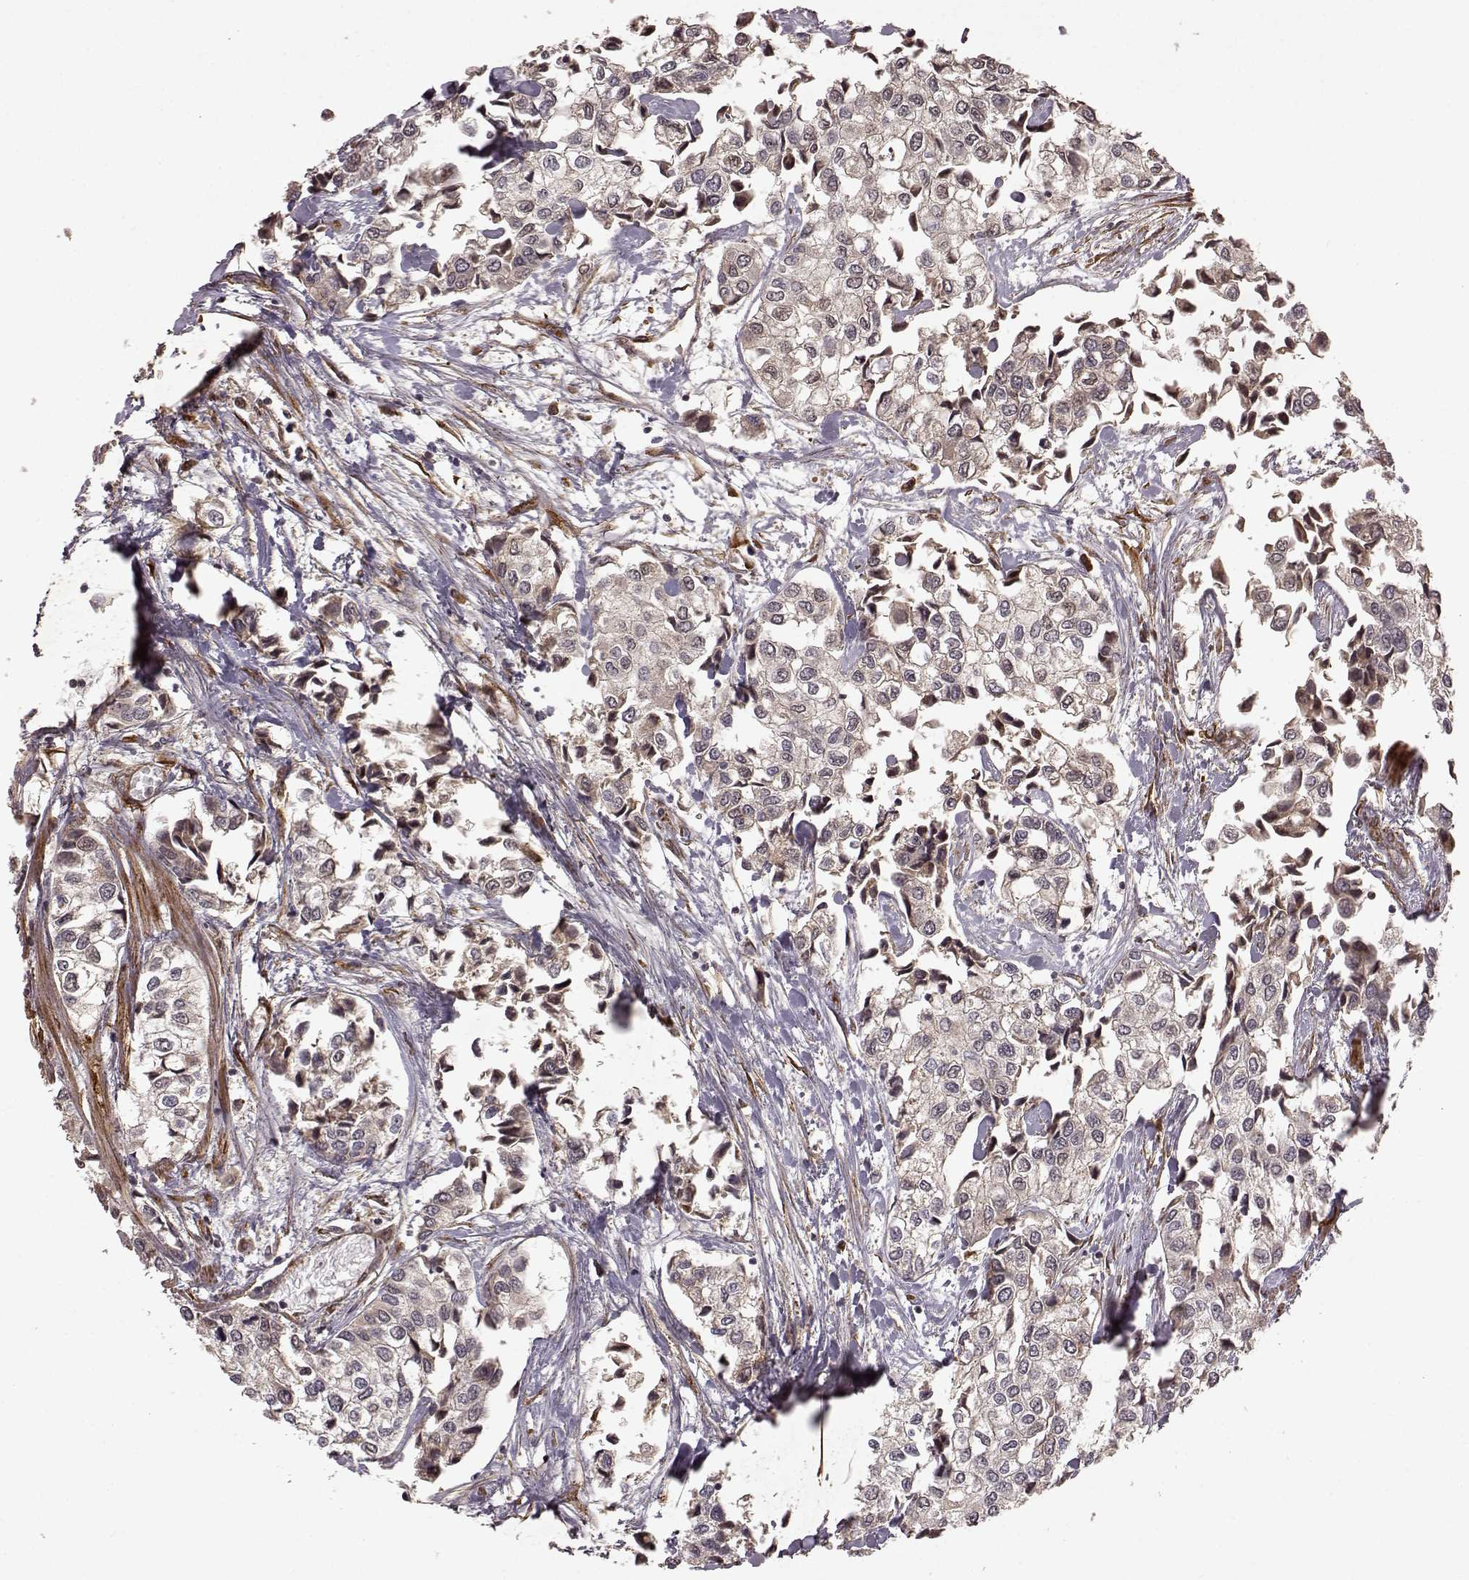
{"staining": {"intensity": "weak", "quantity": "<25%", "location": "cytoplasmic/membranous"}, "tissue": "urothelial cancer", "cell_type": "Tumor cells", "image_type": "cancer", "snomed": [{"axis": "morphology", "description": "Urothelial carcinoma, High grade"}, {"axis": "topography", "description": "Urinary bladder"}], "caption": "This is an IHC photomicrograph of high-grade urothelial carcinoma. There is no expression in tumor cells.", "gene": "FSTL1", "patient": {"sex": "male", "age": 73}}